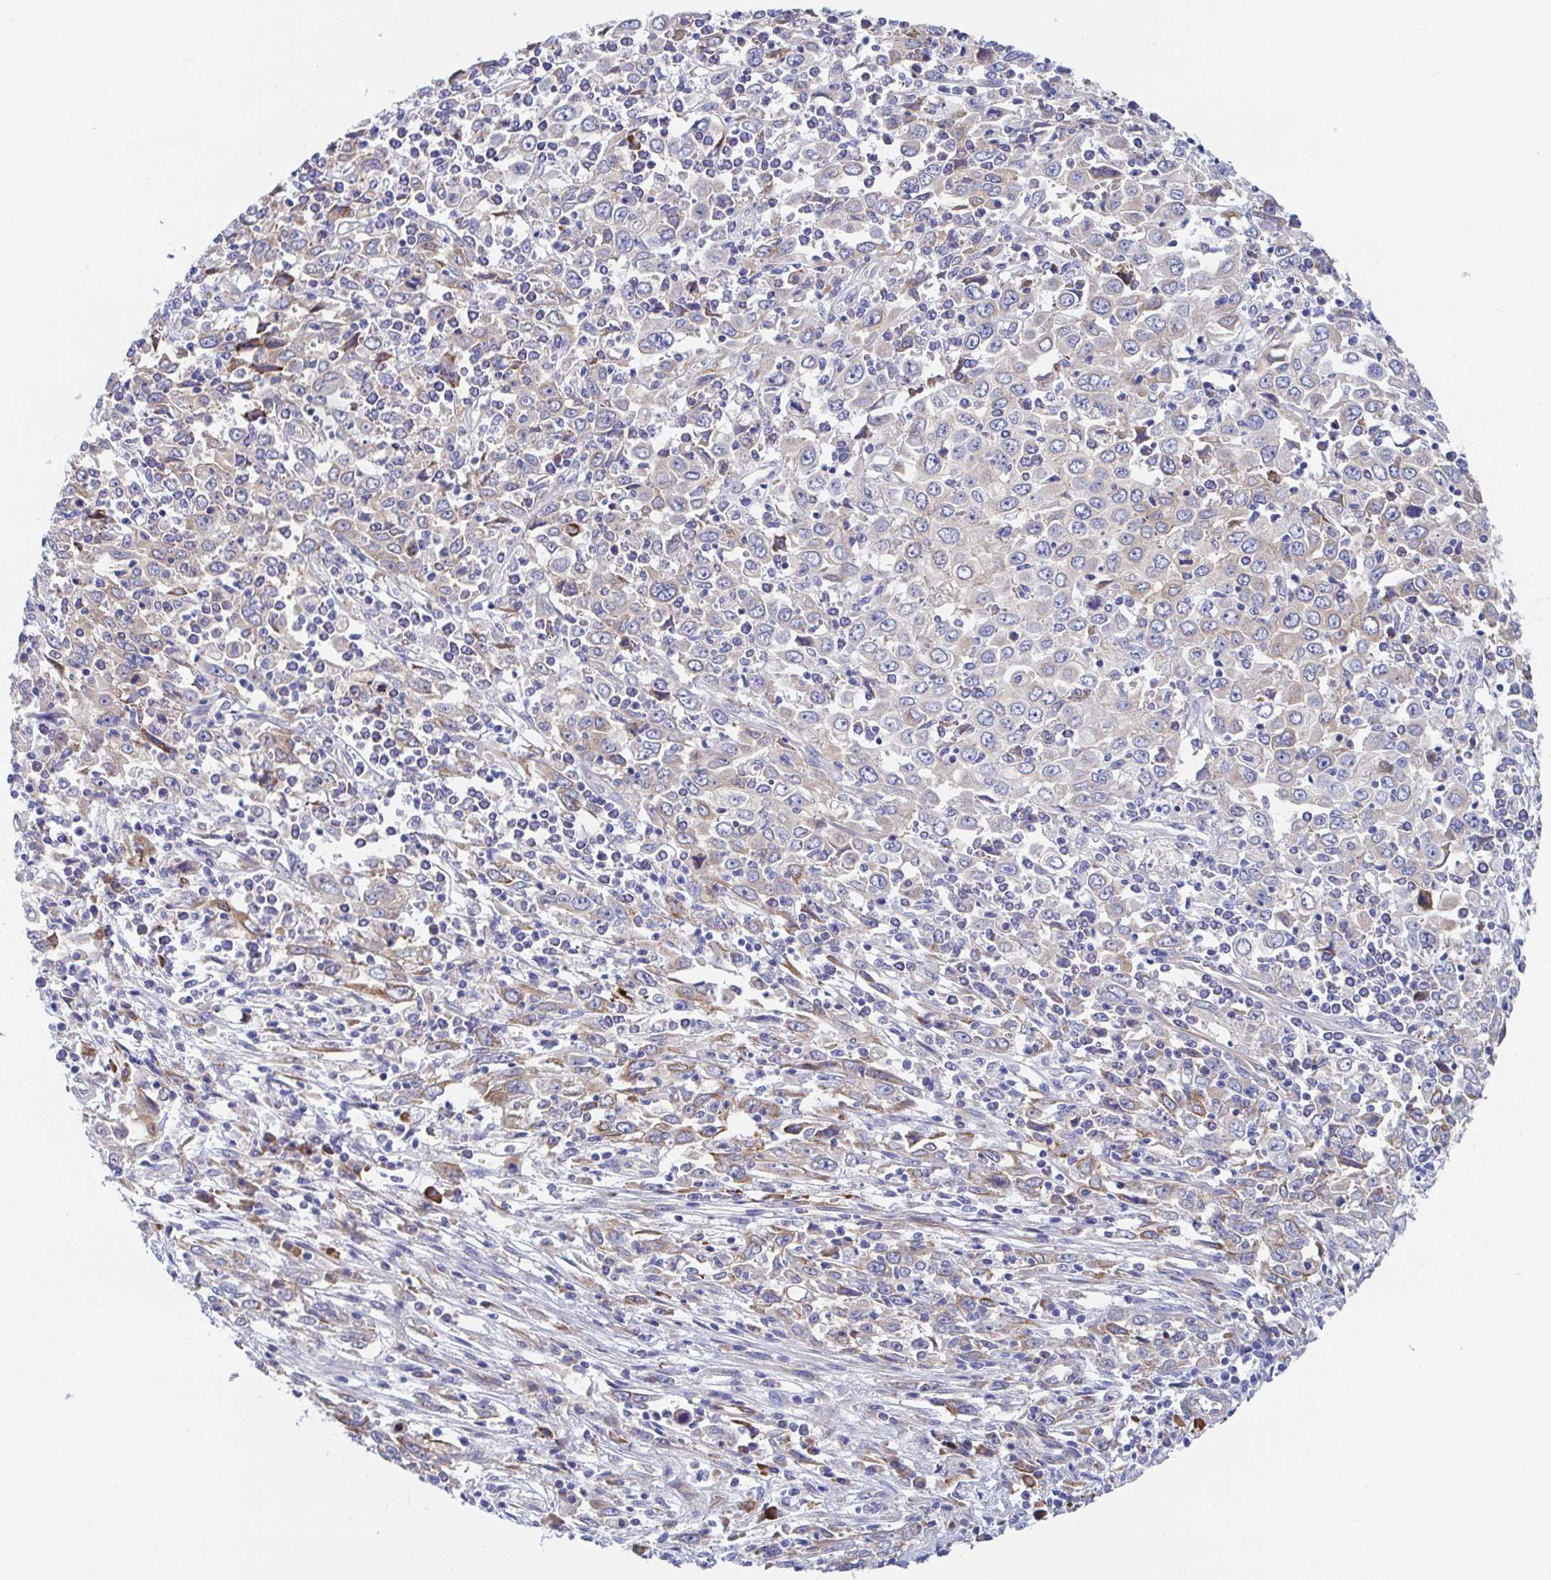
{"staining": {"intensity": "weak", "quantity": "<25%", "location": "cytoplasmic/membranous"}, "tissue": "cervical cancer", "cell_type": "Tumor cells", "image_type": "cancer", "snomed": [{"axis": "morphology", "description": "Adenocarcinoma, NOS"}, {"axis": "topography", "description": "Cervix"}], "caption": "Micrograph shows no protein positivity in tumor cells of cervical adenocarcinoma tissue. The staining is performed using DAB (3,3'-diaminobenzidine) brown chromogen with nuclei counter-stained in using hematoxylin.", "gene": "KLC3", "patient": {"sex": "female", "age": 40}}